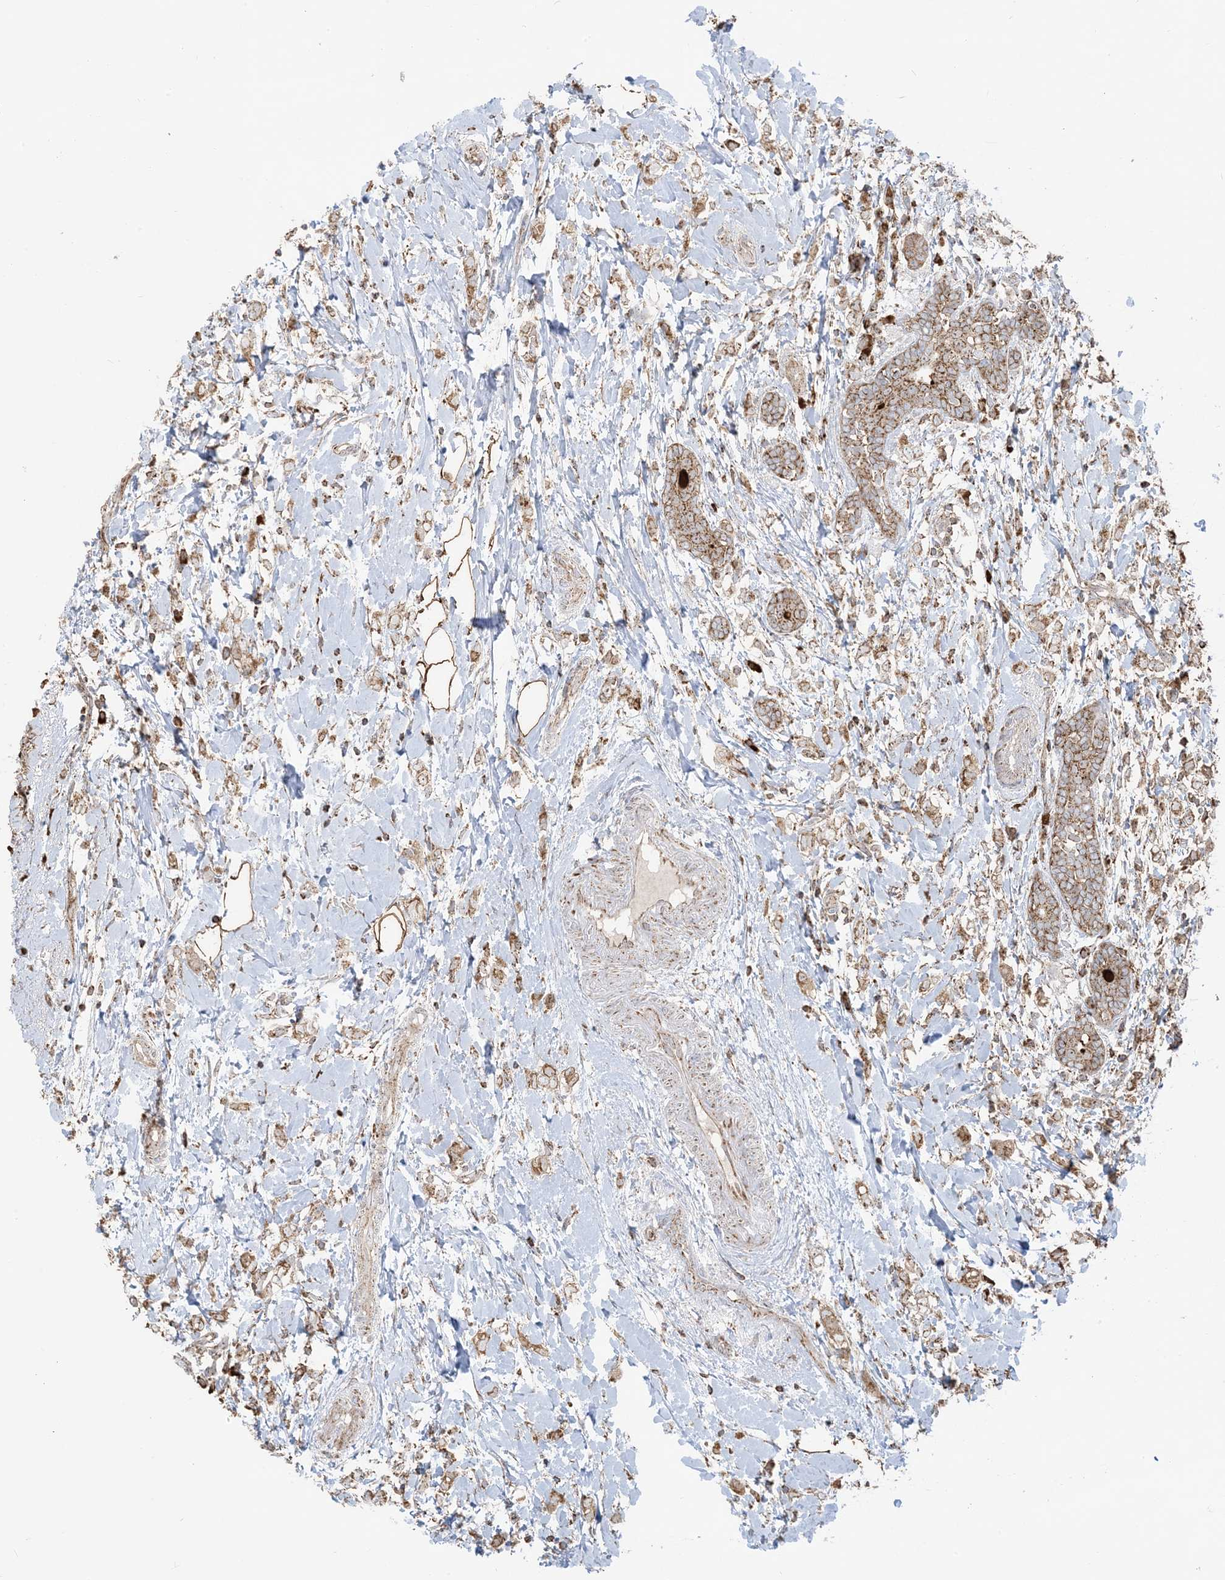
{"staining": {"intensity": "moderate", "quantity": ">75%", "location": "cytoplasmic/membranous"}, "tissue": "breast cancer", "cell_type": "Tumor cells", "image_type": "cancer", "snomed": [{"axis": "morphology", "description": "Normal tissue, NOS"}, {"axis": "morphology", "description": "Lobular carcinoma"}, {"axis": "topography", "description": "Breast"}], "caption": "Moderate cytoplasmic/membranous positivity for a protein is identified in about >75% of tumor cells of breast lobular carcinoma using immunohistochemistry (IHC).", "gene": "MAPKBP1", "patient": {"sex": "female", "age": 47}}